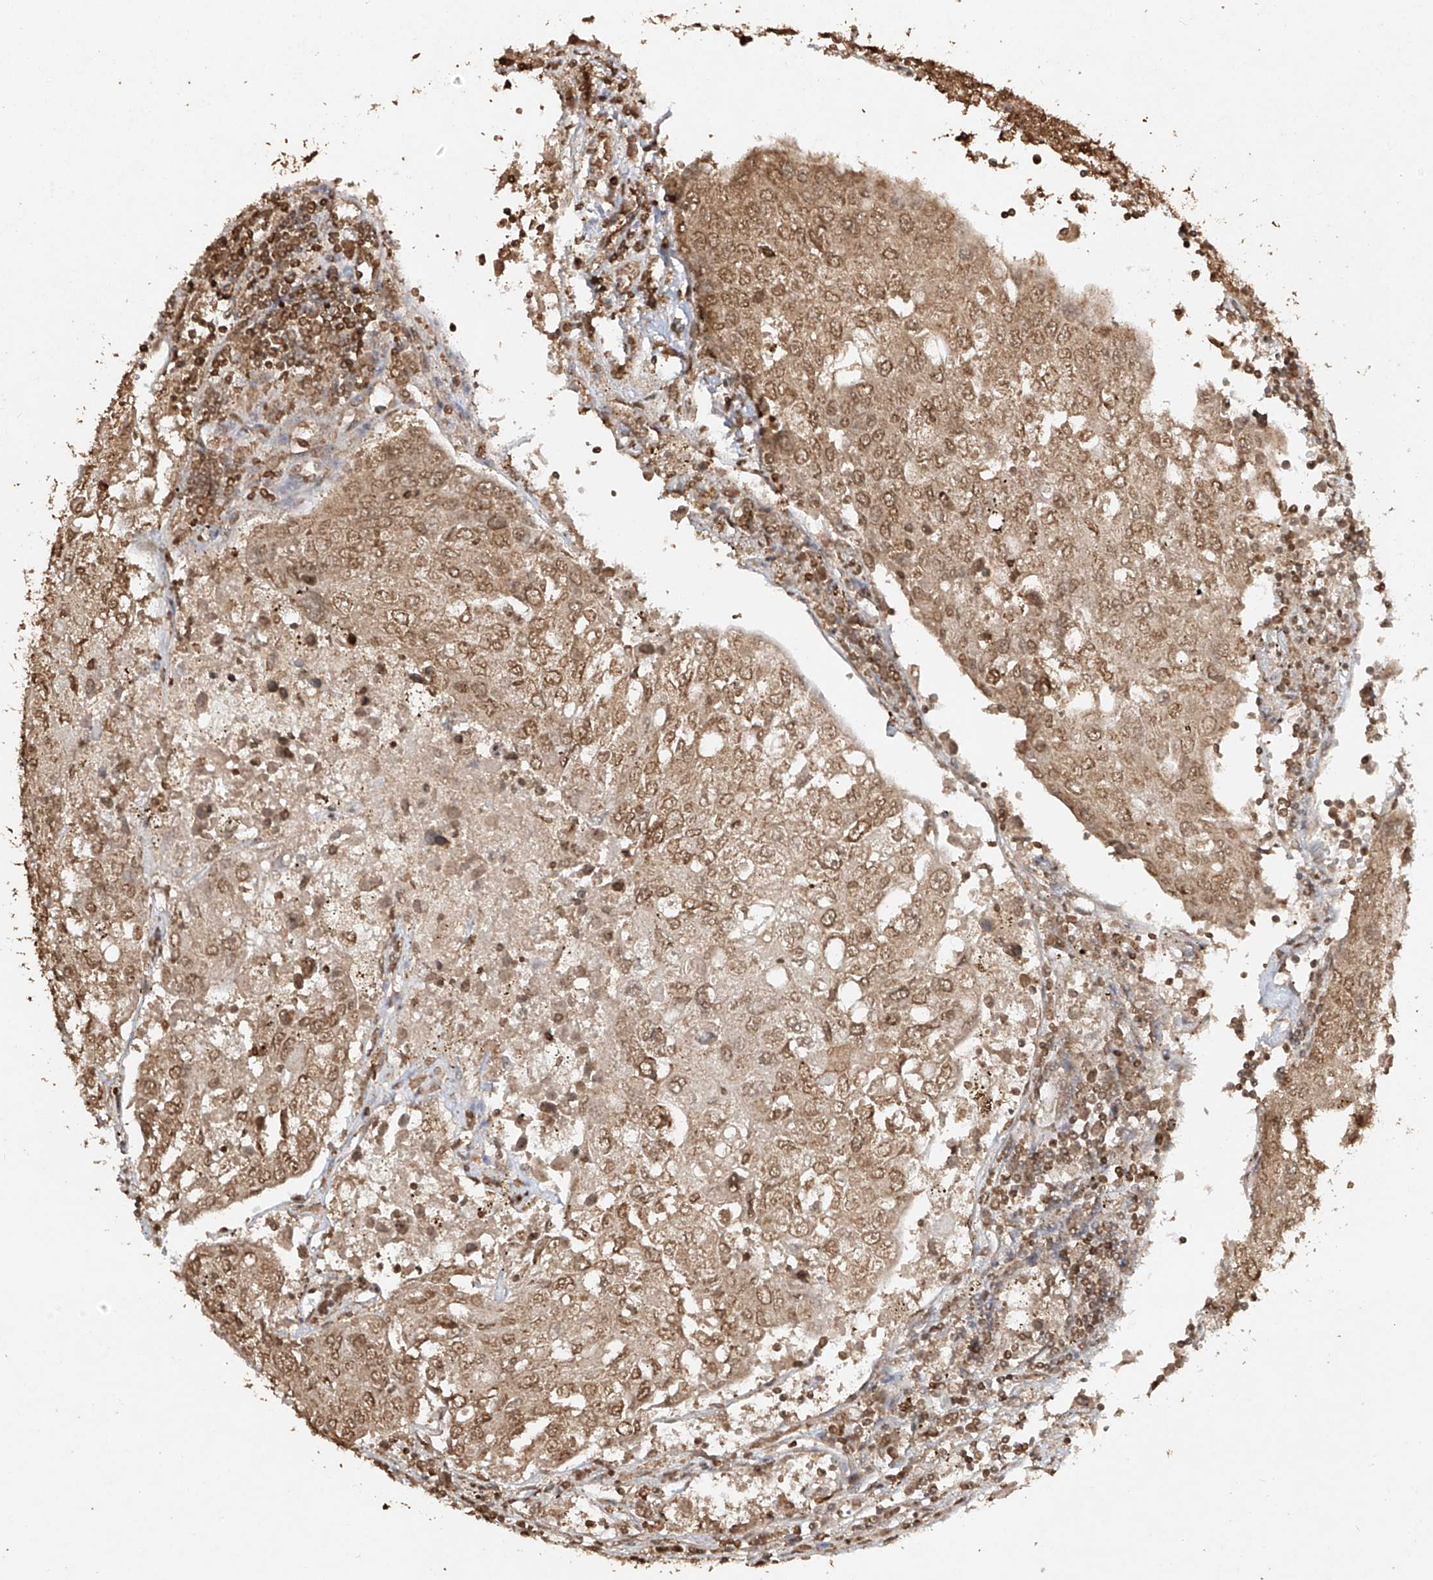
{"staining": {"intensity": "moderate", "quantity": ">75%", "location": "cytoplasmic/membranous,nuclear"}, "tissue": "urothelial cancer", "cell_type": "Tumor cells", "image_type": "cancer", "snomed": [{"axis": "morphology", "description": "Urothelial carcinoma, High grade"}, {"axis": "topography", "description": "Lymph node"}, {"axis": "topography", "description": "Urinary bladder"}], "caption": "An immunohistochemistry (IHC) photomicrograph of neoplastic tissue is shown. Protein staining in brown shows moderate cytoplasmic/membranous and nuclear positivity in urothelial carcinoma (high-grade) within tumor cells.", "gene": "TIGAR", "patient": {"sex": "male", "age": 51}}